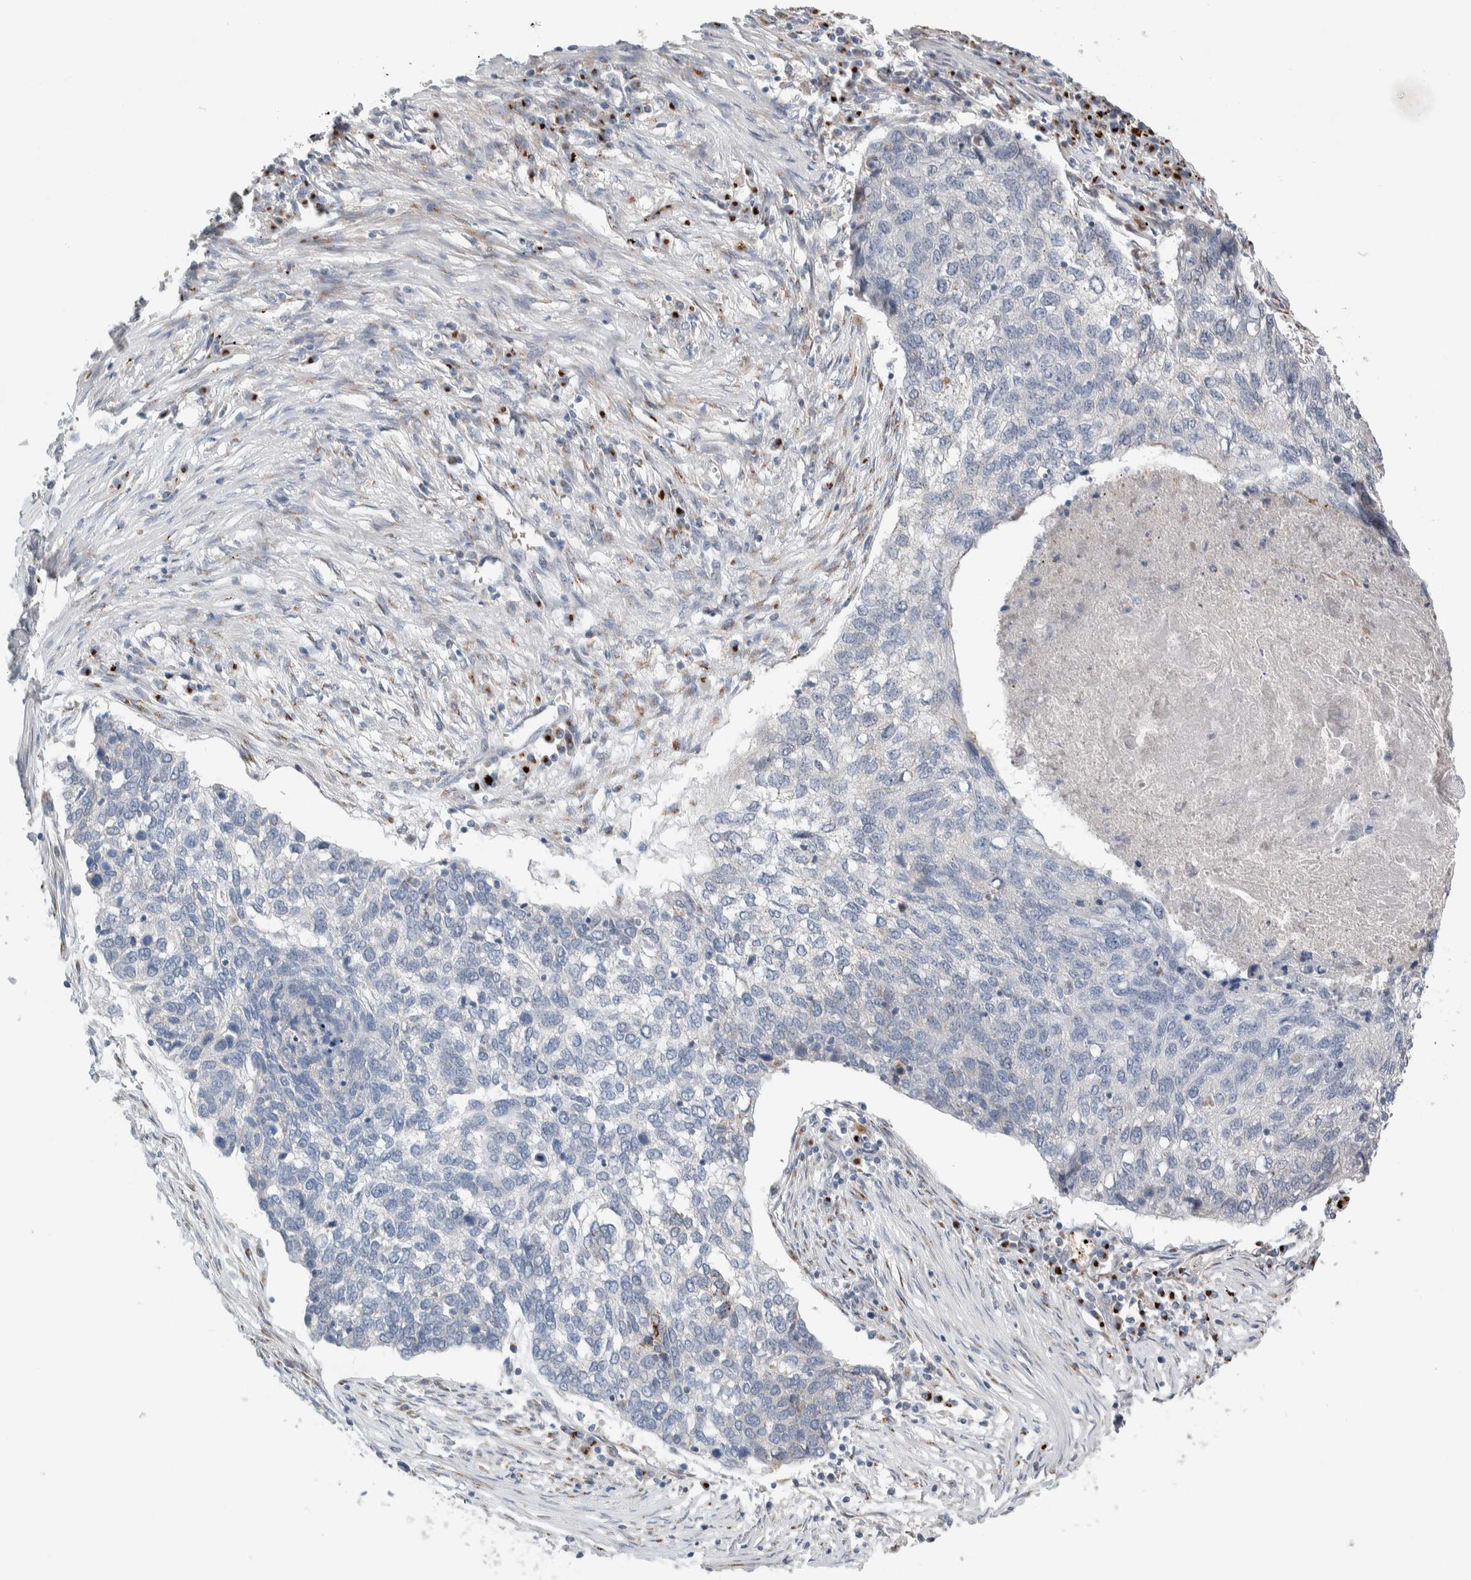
{"staining": {"intensity": "negative", "quantity": "none", "location": "none"}, "tissue": "lung cancer", "cell_type": "Tumor cells", "image_type": "cancer", "snomed": [{"axis": "morphology", "description": "Squamous cell carcinoma, NOS"}, {"axis": "topography", "description": "Lung"}], "caption": "Lung cancer stained for a protein using immunohistochemistry exhibits no expression tumor cells.", "gene": "SLC38A10", "patient": {"sex": "female", "age": 63}}